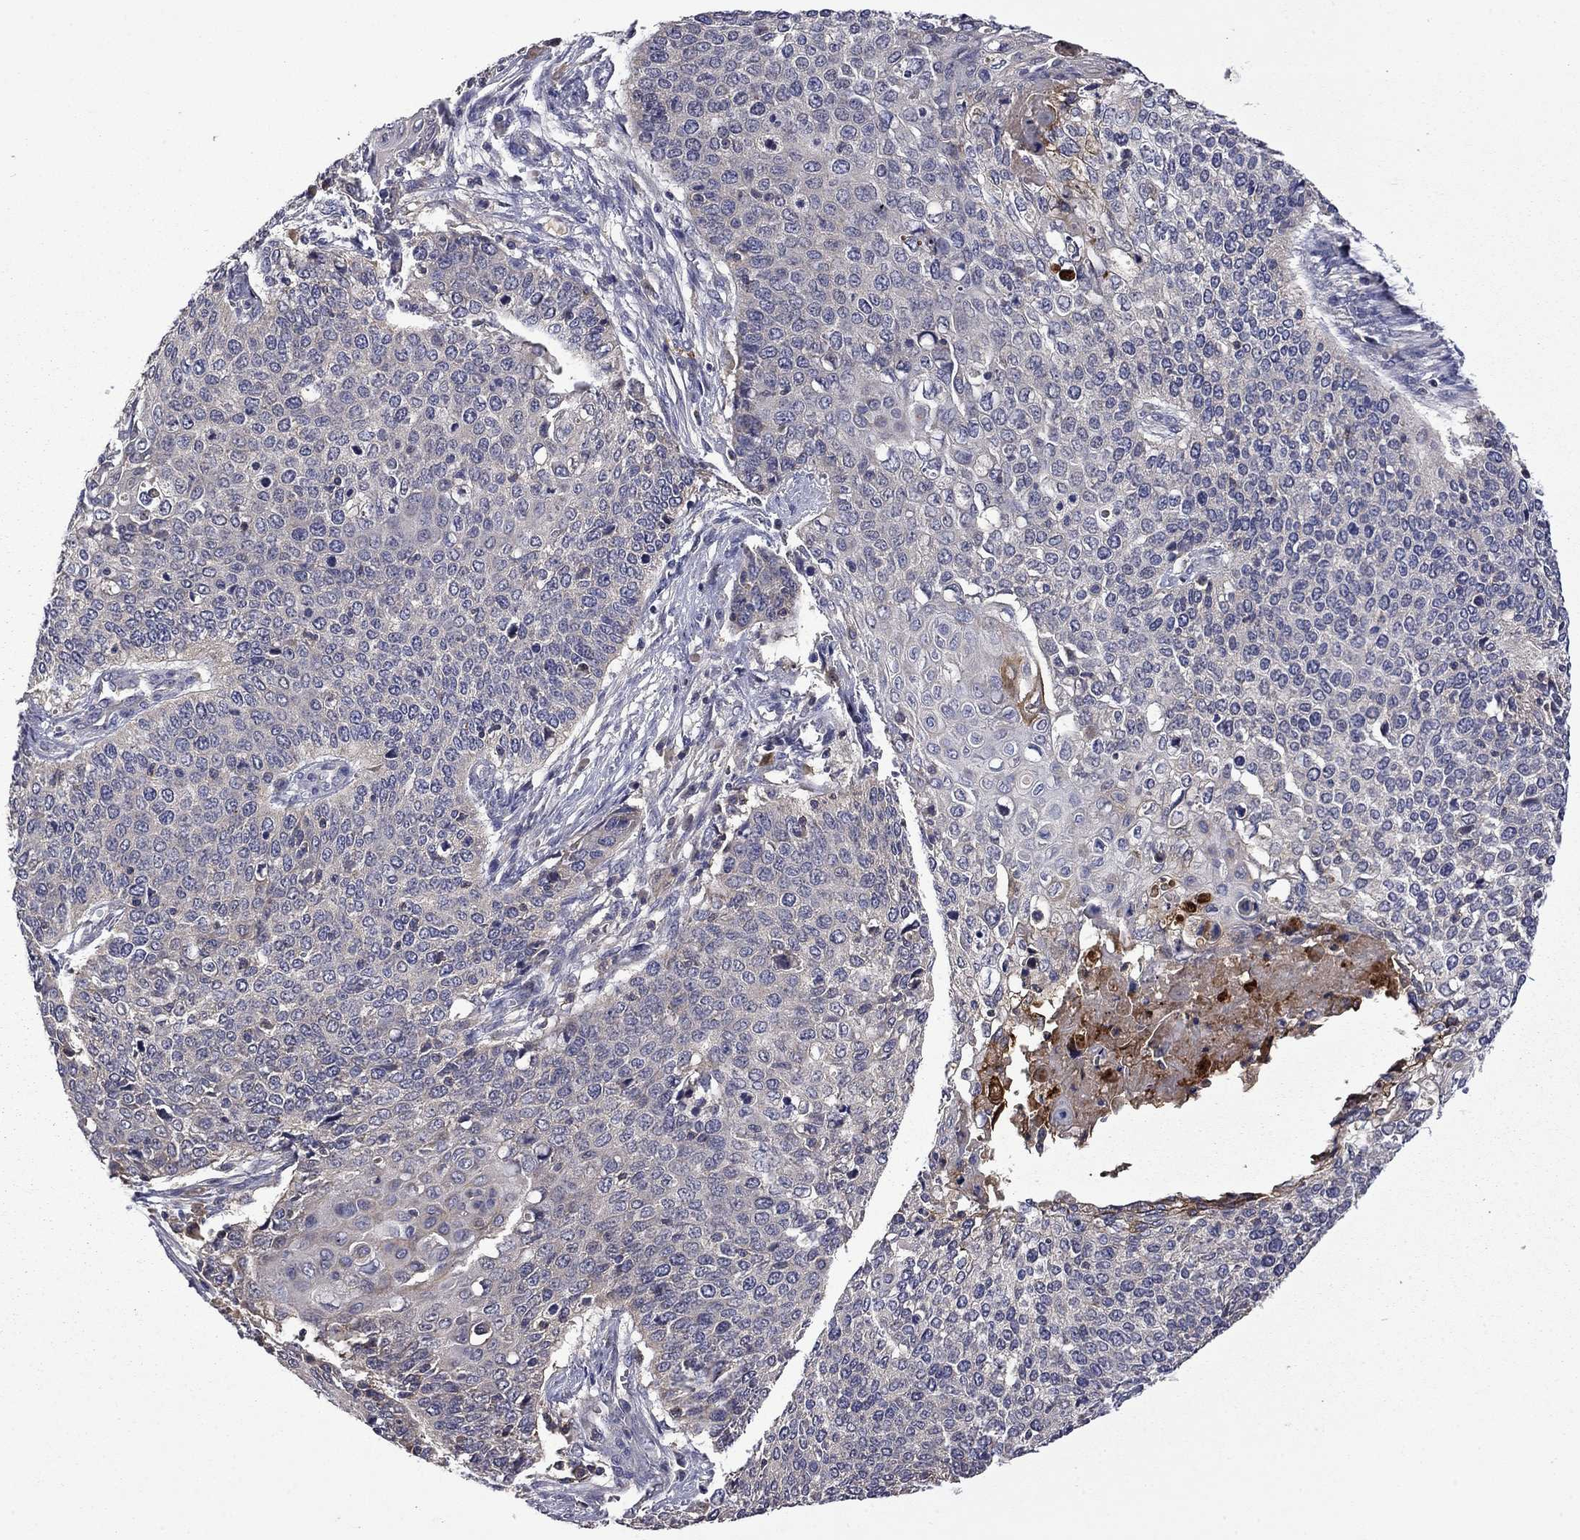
{"staining": {"intensity": "strong", "quantity": "<25%", "location": "cytoplasmic/membranous"}, "tissue": "cervical cancer", "cell_type": "Tumor cells", "image_type": "cancer", "snomed": [{"axis": "morphology", "description": "Squamous cell carcinoma, NOS"}, {"axis": "topography", "description": "Cervix"}], "caption": "Cervical cancer (squamous cell carcinoma) stained with DAB IHC reveals medium levels of strong cytoplasmic/membranous staining in about <25% of tumor cells. The staining was performed using DAB, with brown indicating positive protein expression. Nuclei are stained blue with hematoxylin.", "gene": "CEACAM7", "patient": {"sex": "female", "age": 39}}